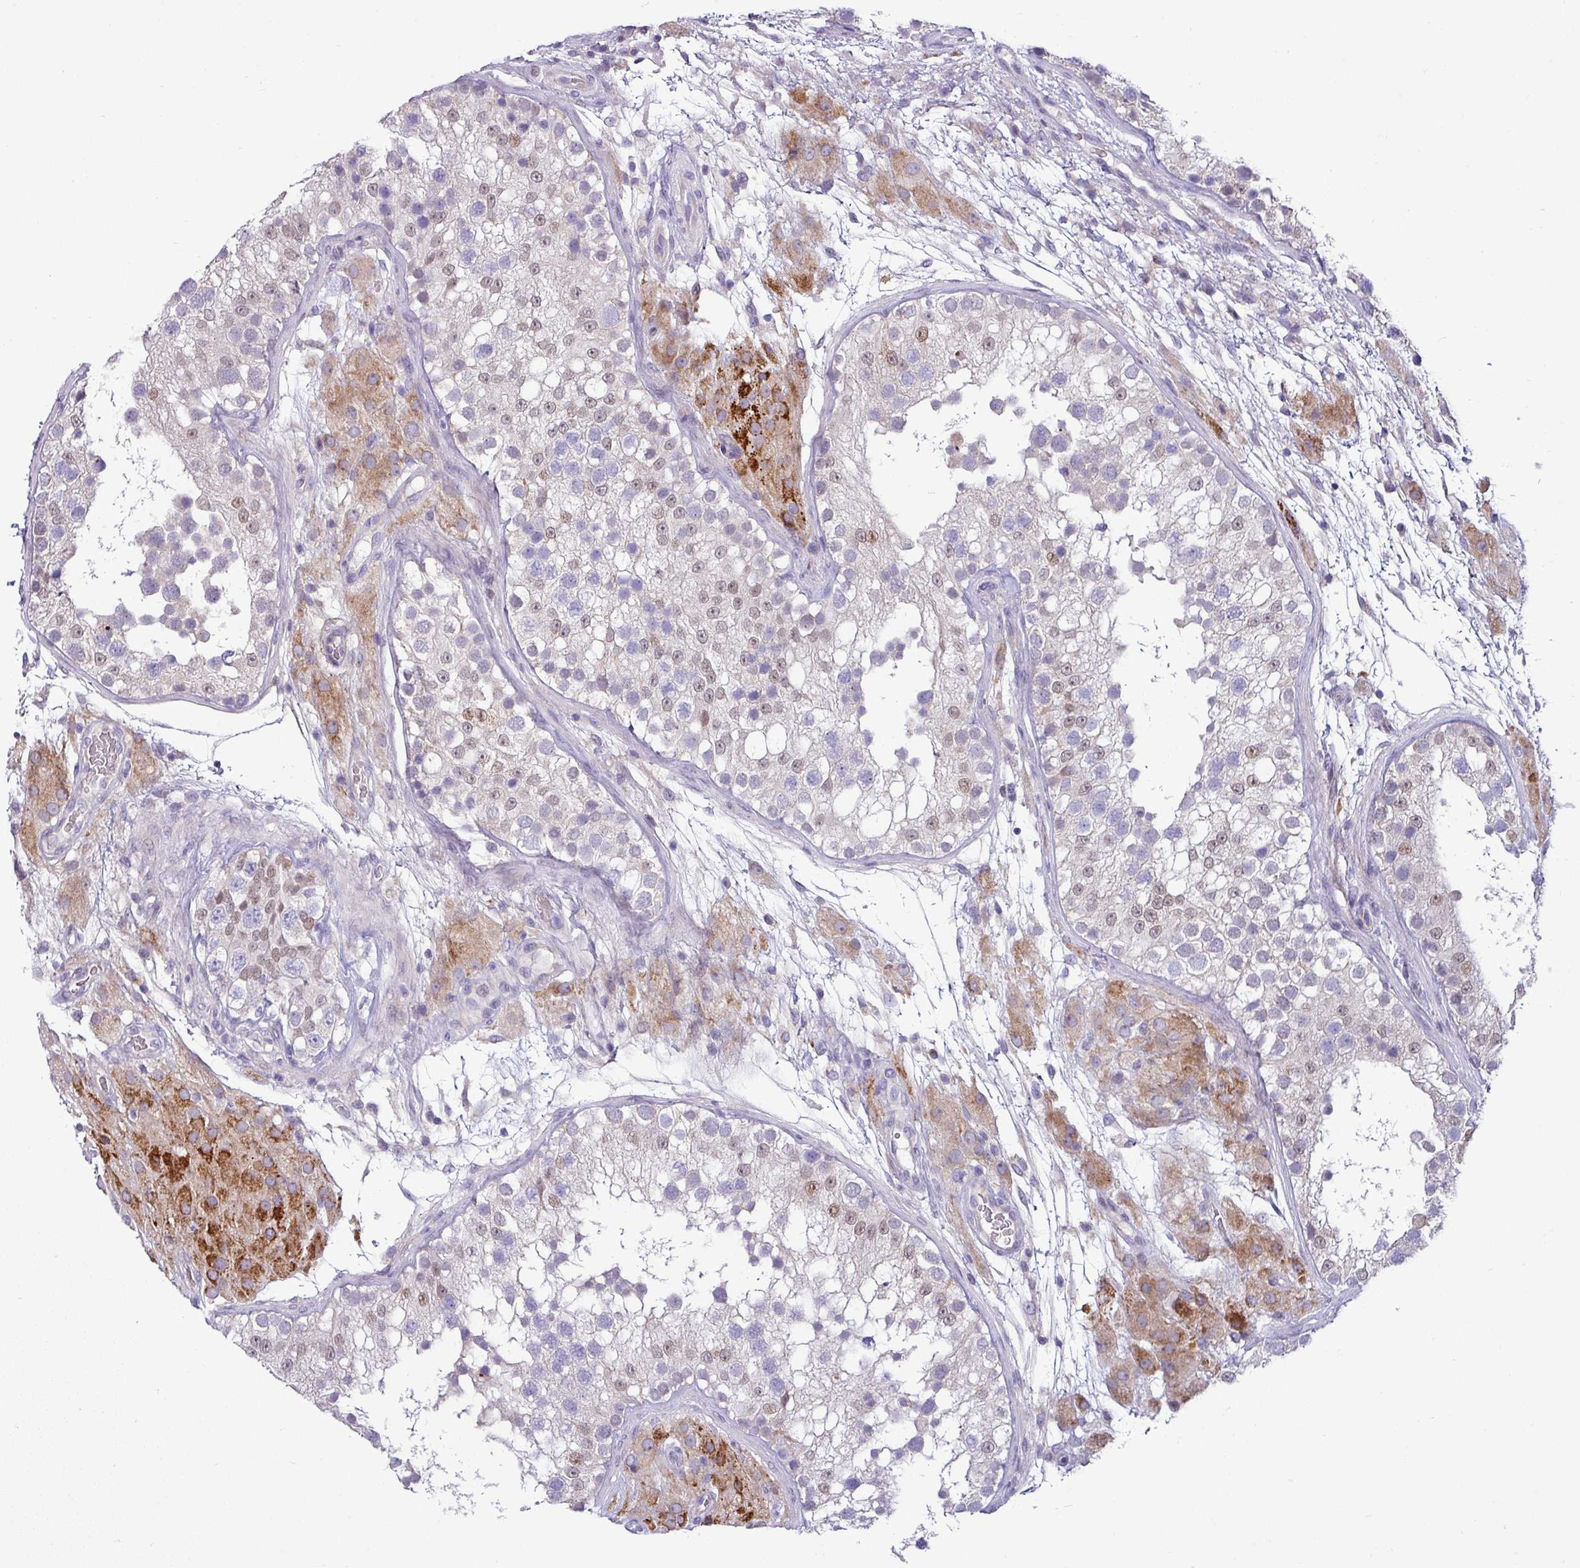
{"staining": {"intensity": "weak", "quantity": "<25%", "location": "nuclear"}, "tissue": "testis", "cell_type": "Cells in seminiferous ducts", "image_type": "normal", "snomed": [{"axis": "morphology", "description": "Normal tissue, NOS"}, {"axis": "topography", "description": "Testis"}], "caption": "IHC image of normal human testis stained for a protein (brown), which displays no expression in cells in seminiferous ducts.", "gene": "ACAP3", "patient": {"sex": "male", "age": 26}}